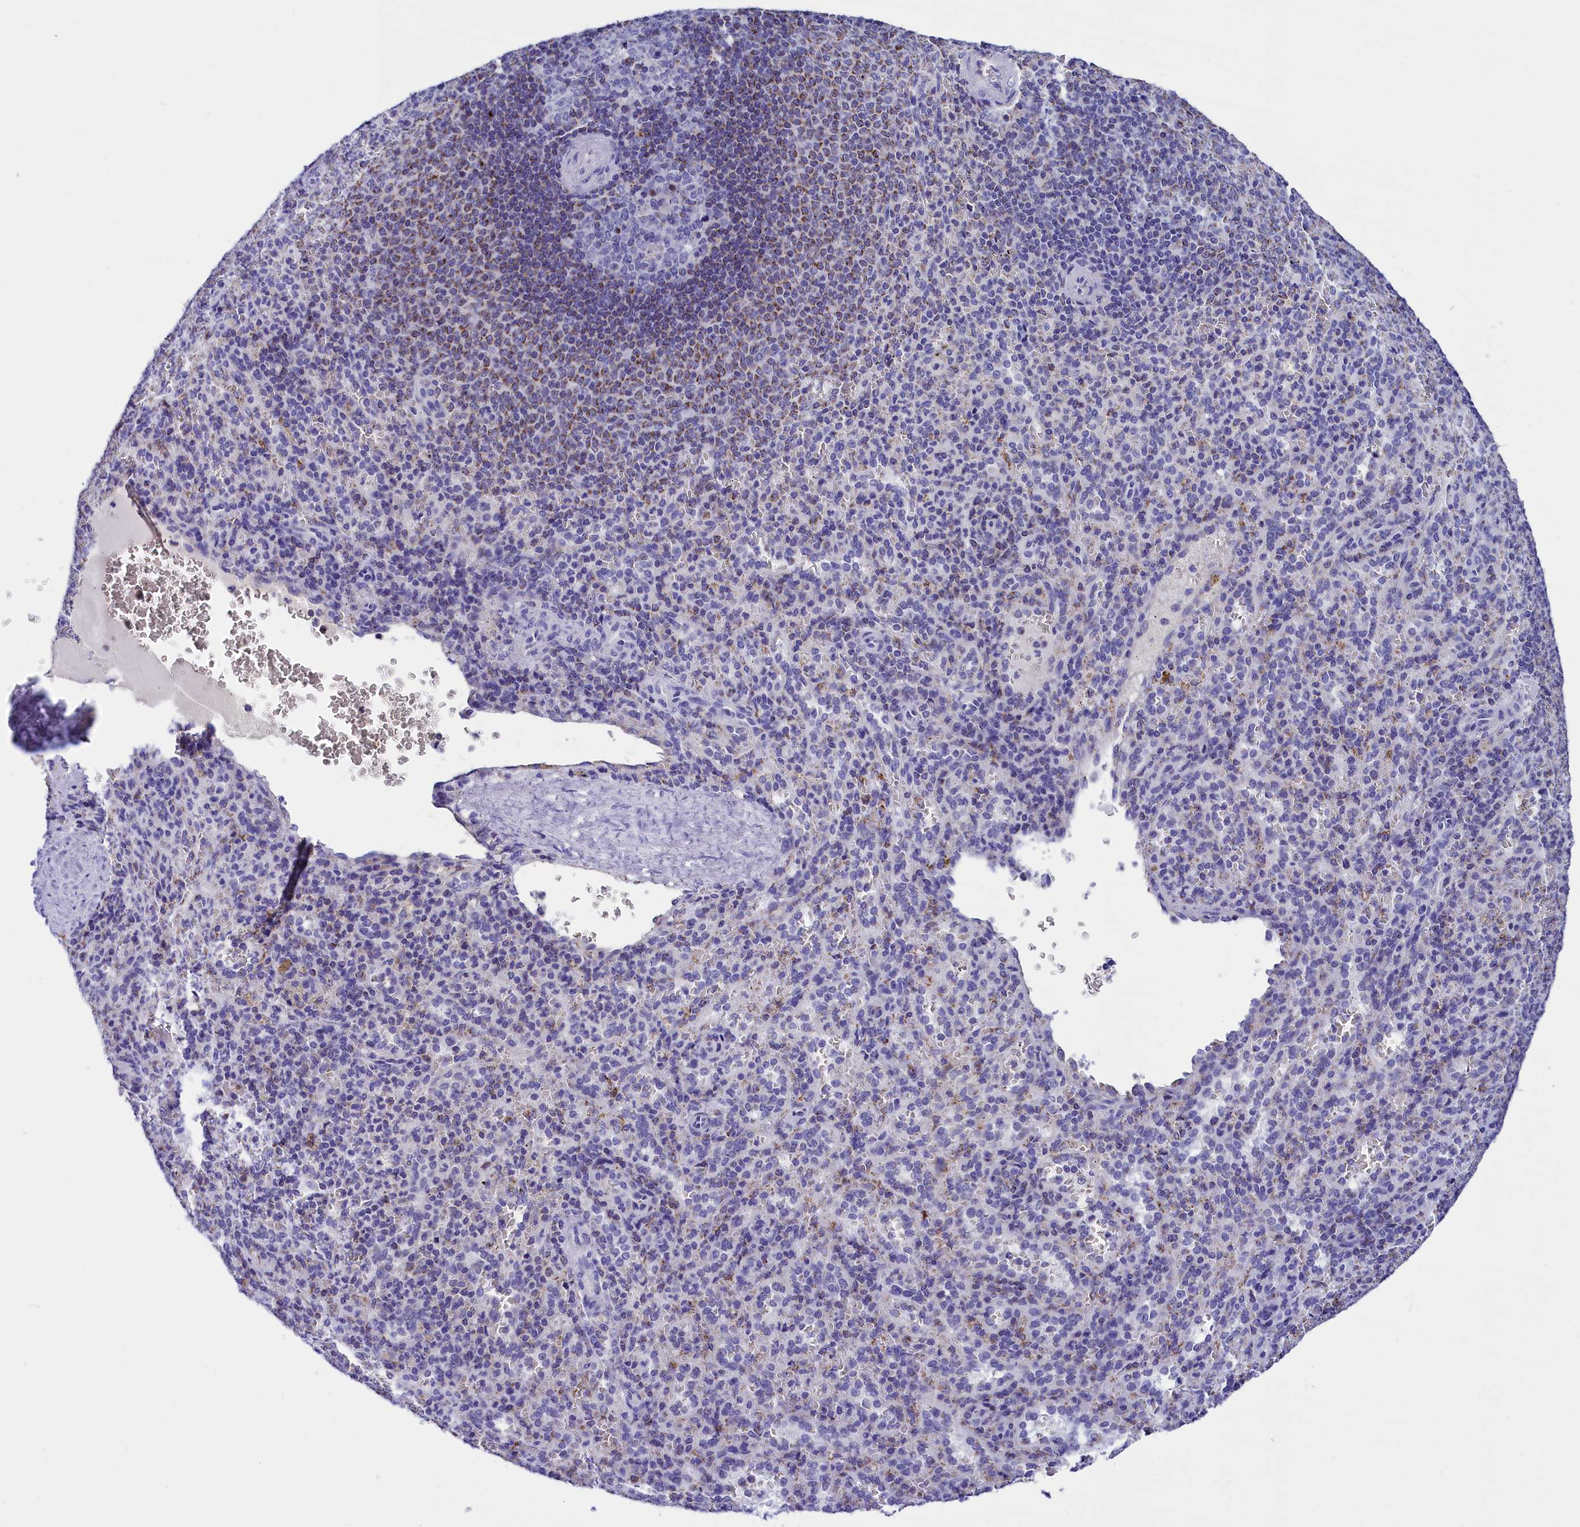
{"staining": {"intensity": "negative", "quantity": "none", "location": "none"}, "tissue": "spleen", "cell_type": "Cells in red pulp", "image_type": "normal", "snomed": [{"axis": "morphology", "description": "Normal tissue, NOS"}, {"axis": "topography", "description": "Spleen"}], "caption": "IHC of benign spleen exhibits no positivity in cells in red pulp. Nuclei are stained in blue.", "gene": "ABAT", "patient": {"sex": "female", "age": 21}}